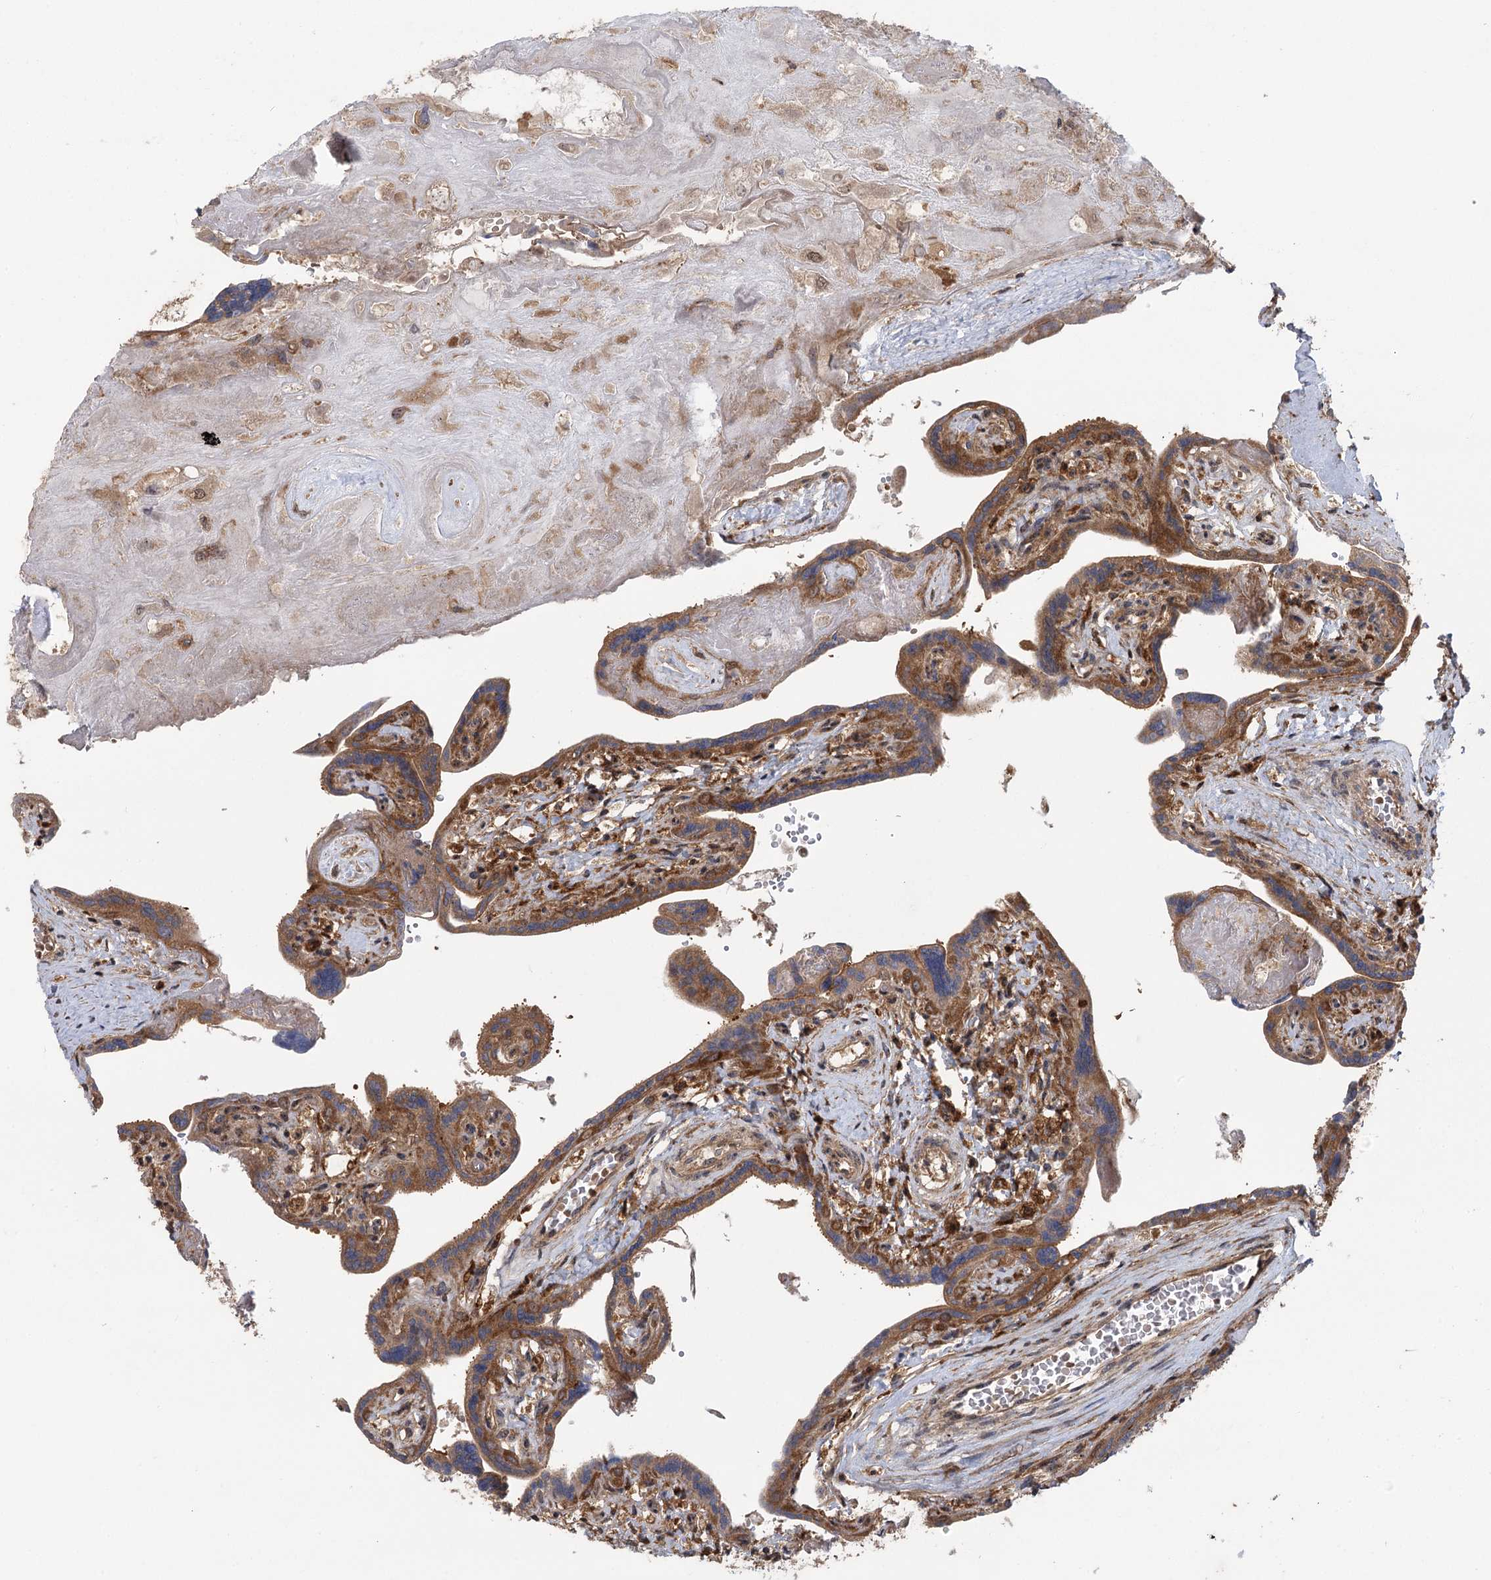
{"staining": {"intensity": "moderate", "quantity": ">75%", "location": "cytoplasmic/membranous"}, "tissue": "placenta", "cell_type": "Trophoblastic cells", "image_type": "normal", "snomed": [{"axis": "morphology", "description": "Normal tissue, NOS"}, {"axis": "topography", "description": "Placenta"}], "caption": "DAB immunohistochemical staining of normal placenta exhibits moderate cytoplasmic/membranous protein staining in approximately >75% of trophoblastic cells. Using DAB (3,3'-diaminobenzidine) (brown) and hematoxylin (blue) stains, captured at high magnification using brightfield microscopy.", "gene": "C12orf4", "patient": {"sex": "female", "age": 37}}